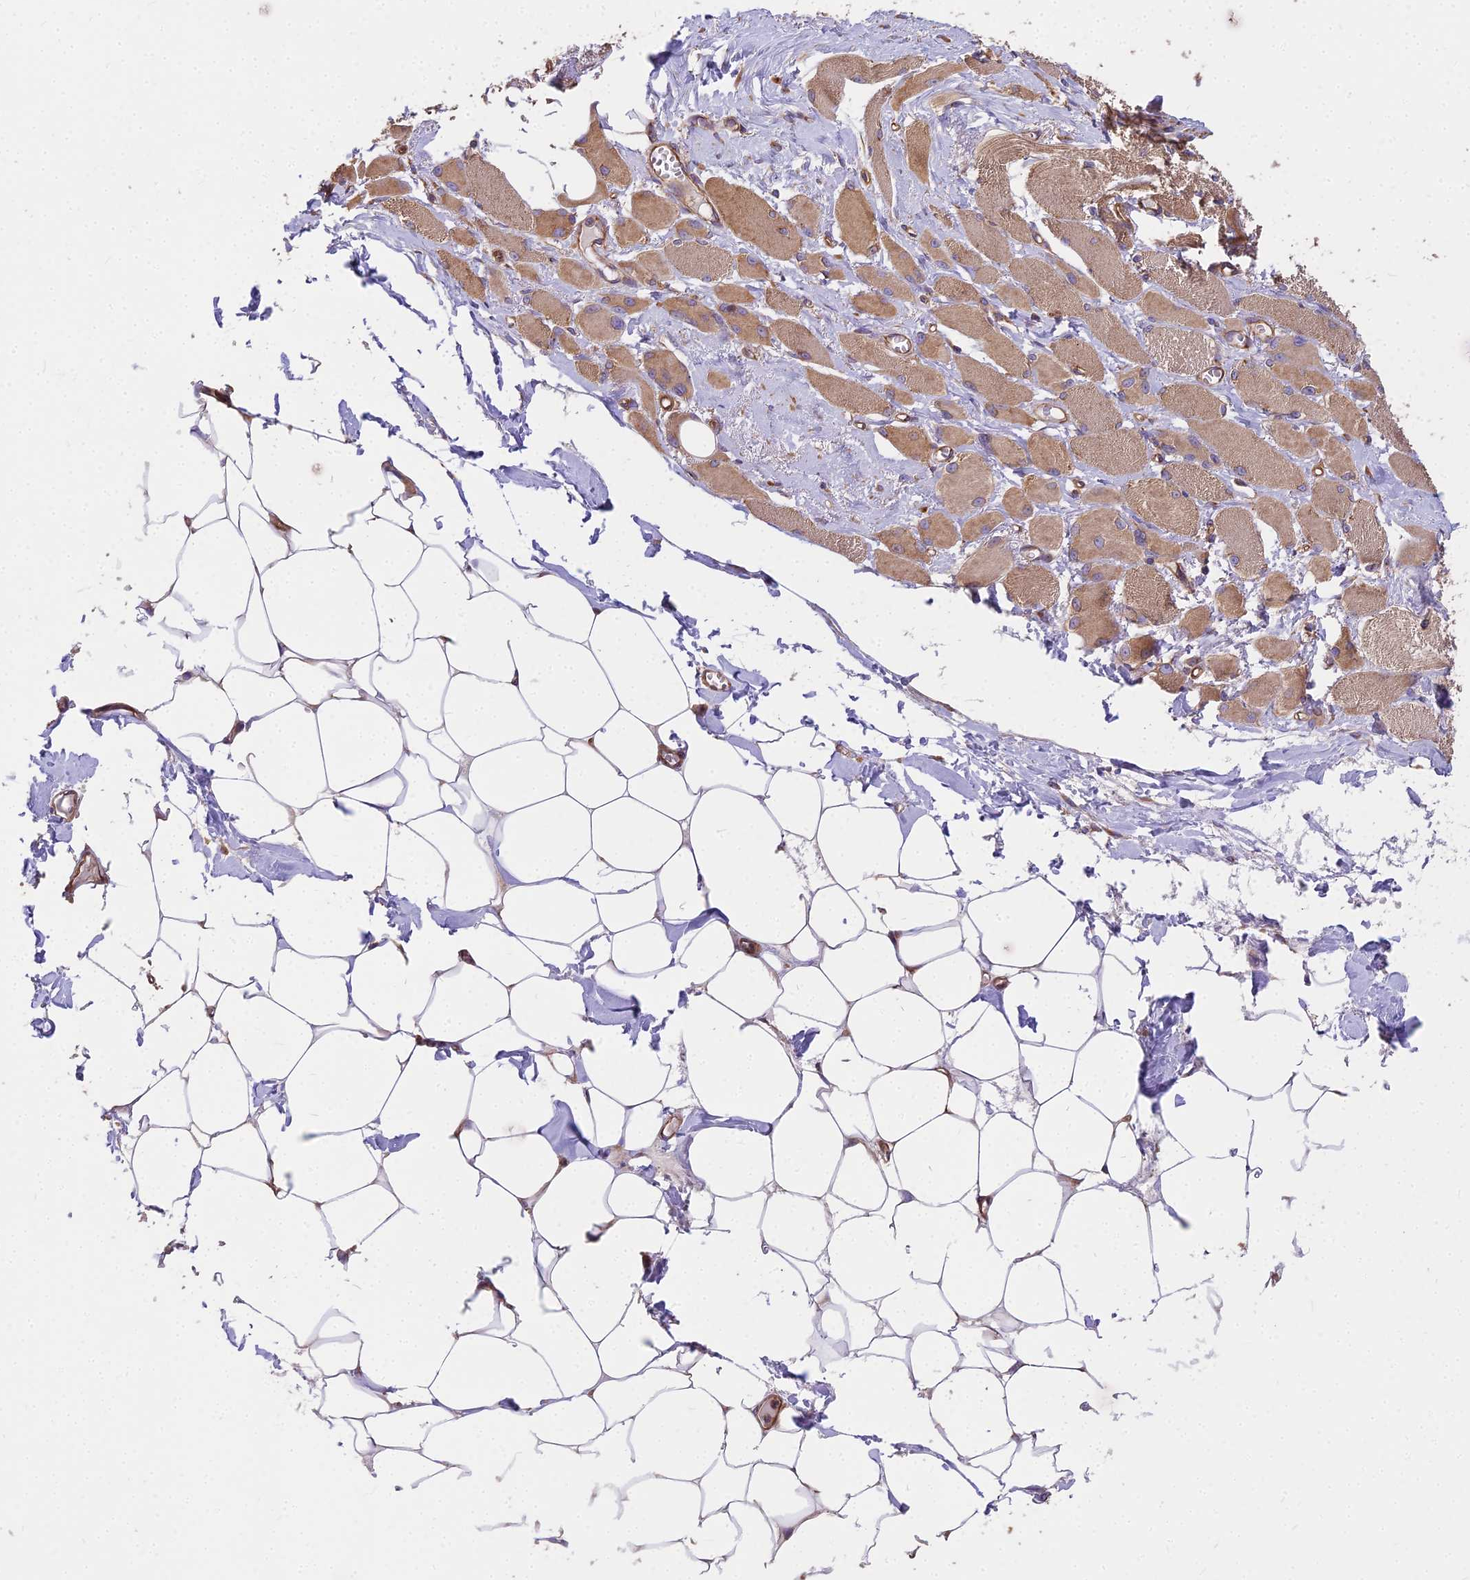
{"staining": {"intensity": "moderate", "quantity": "25%-75%", "location": "cytoplasmic/membranous"}, "tissue": "skeletal muscle", "cell_type": "Myocytes", "image_type": "normal", "snomed": [{"axis": "morphology", "description": "Normal tissue, NOS"}, {"axis": "morphology", "description": "Basal cell carcinoma"}, {"axis": "topography", "description": "Skeletal muscle"}], "caption": "A brown stain labels moderate cytoplasmic/membranous positivity of a protein in myocytes of benign human skeletal muscle. Nuclei are stained in blue.", "gene": "DCTN3", "patient": {"sex": "female", "age": 64}}